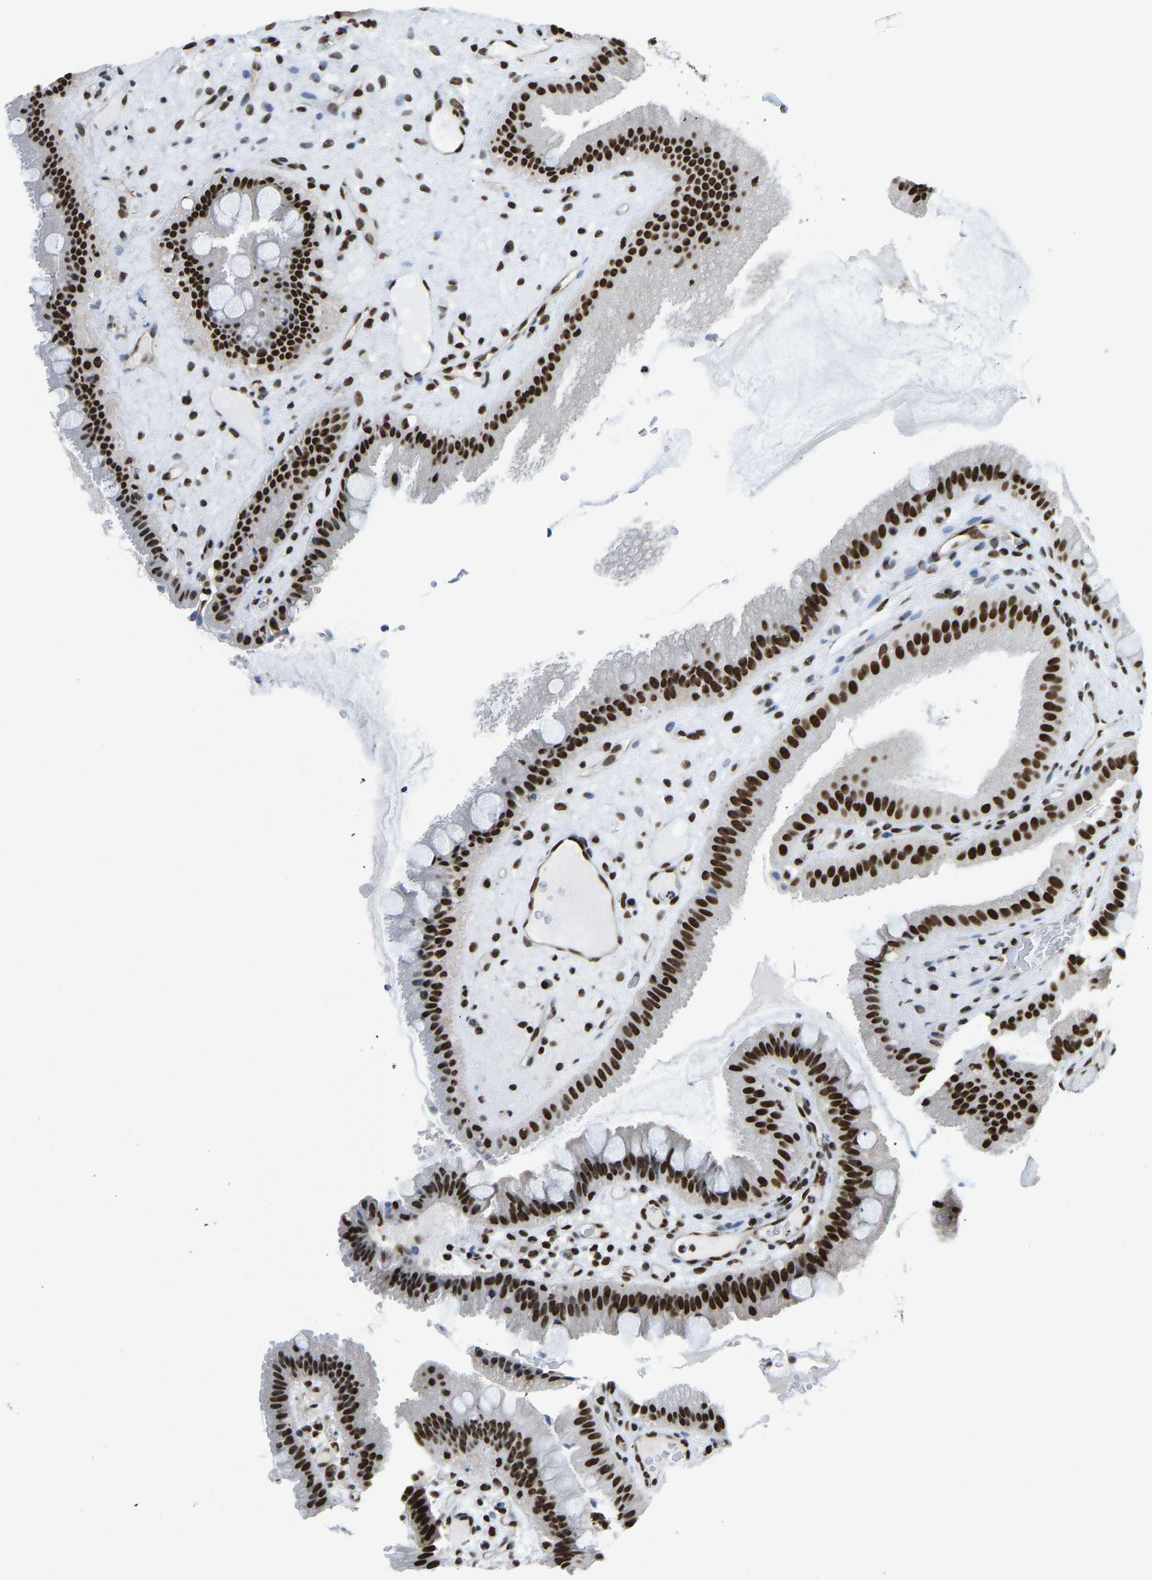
{"staining": {"intensity": "strong", "quantity": ">75%", "location": "nuclear"}, "tissue": "gallbladder", "cell_type": "Glandular cells", "image_type": "normal", "snomed": [{"axis": "morphology", "description": "Normal tissue, NOS"}, {"axis": "topography", "description": "Gallbladder"}], "caption": "Gallbladder stained with IHC shows strong nuclear expression in approximately >75% of glandular cells. The staining is performed using DAB brown chromogen to label protein expression. The nuclei are counter-stained blue using hematoxylin.", "gene": "ZSCAN20", "patient": {"sex": "male", "age": 49}}